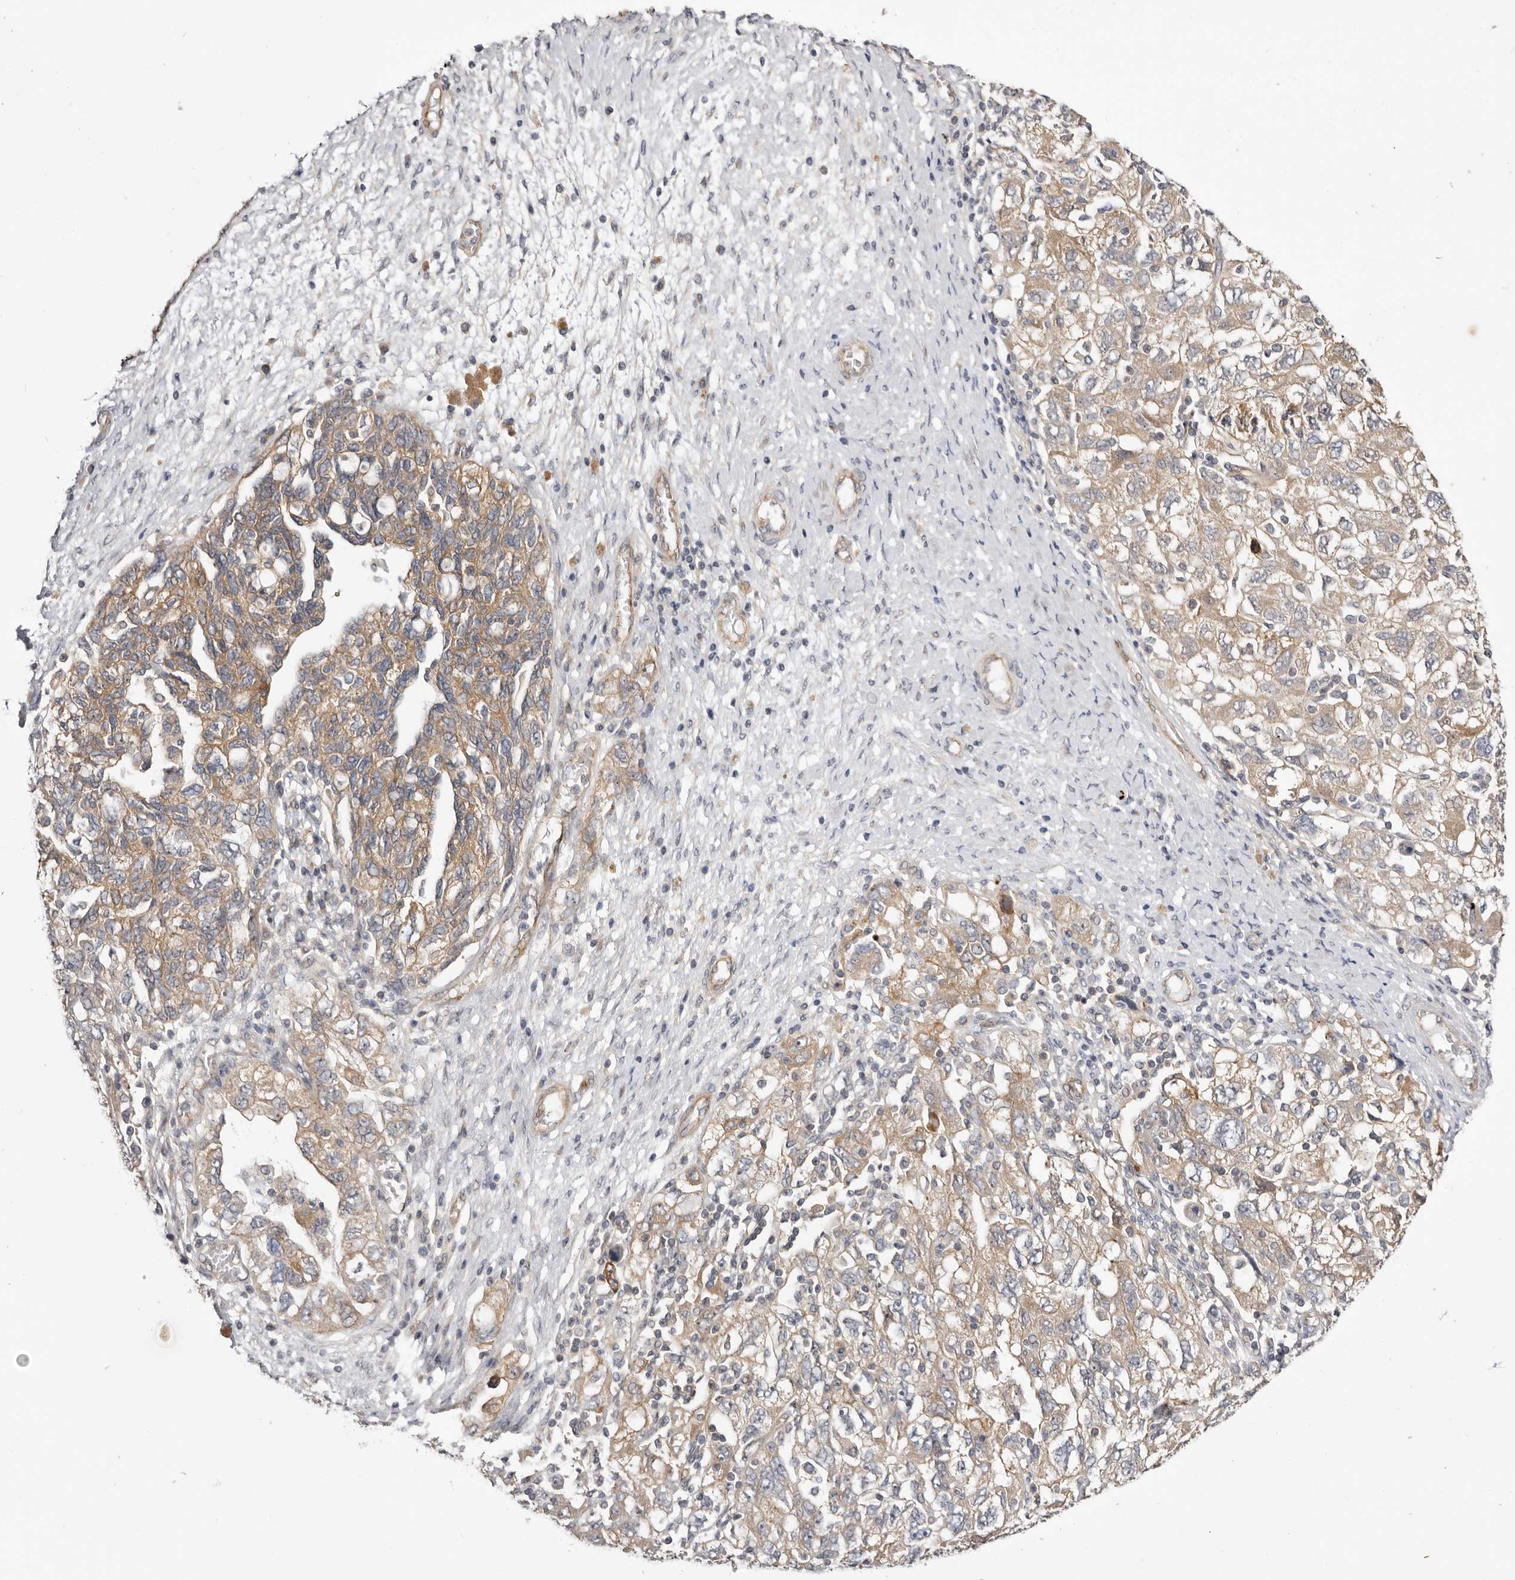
{"staining": {"intensity": "moderate", "quantity": ">75%", "location": "cytoplasmic/membranous"}, "tissue": "ovarian cancer", "cell_type": "Tumor cells", "image_type": "cancer", "snomed": [{"axis": "morphology", "description": "Carcinoma, NOS"}, {"axis": "morphology", "description": "Cystadenocarcinoma, serous, NOS"}, {"axis": "topography", "description": "Ovary"}], "caption": "High-magnification brightfield microscopy of ovarian cancer stained with DAB (3,3'-diaminobenzidine) (brown) and counterstained with hematoxylin (blue). tumor cells exhibit moderate cytoplasmic/membranous staining is present in about>75% of cells. (Stains: DAB (3,3'-diaminobenzidine) in brown, nuclei in blue, Microscopy: brightfield microscopy at high magnification).", "gene": "PANK4", "patient": {"sex": "female", "age": 69}}